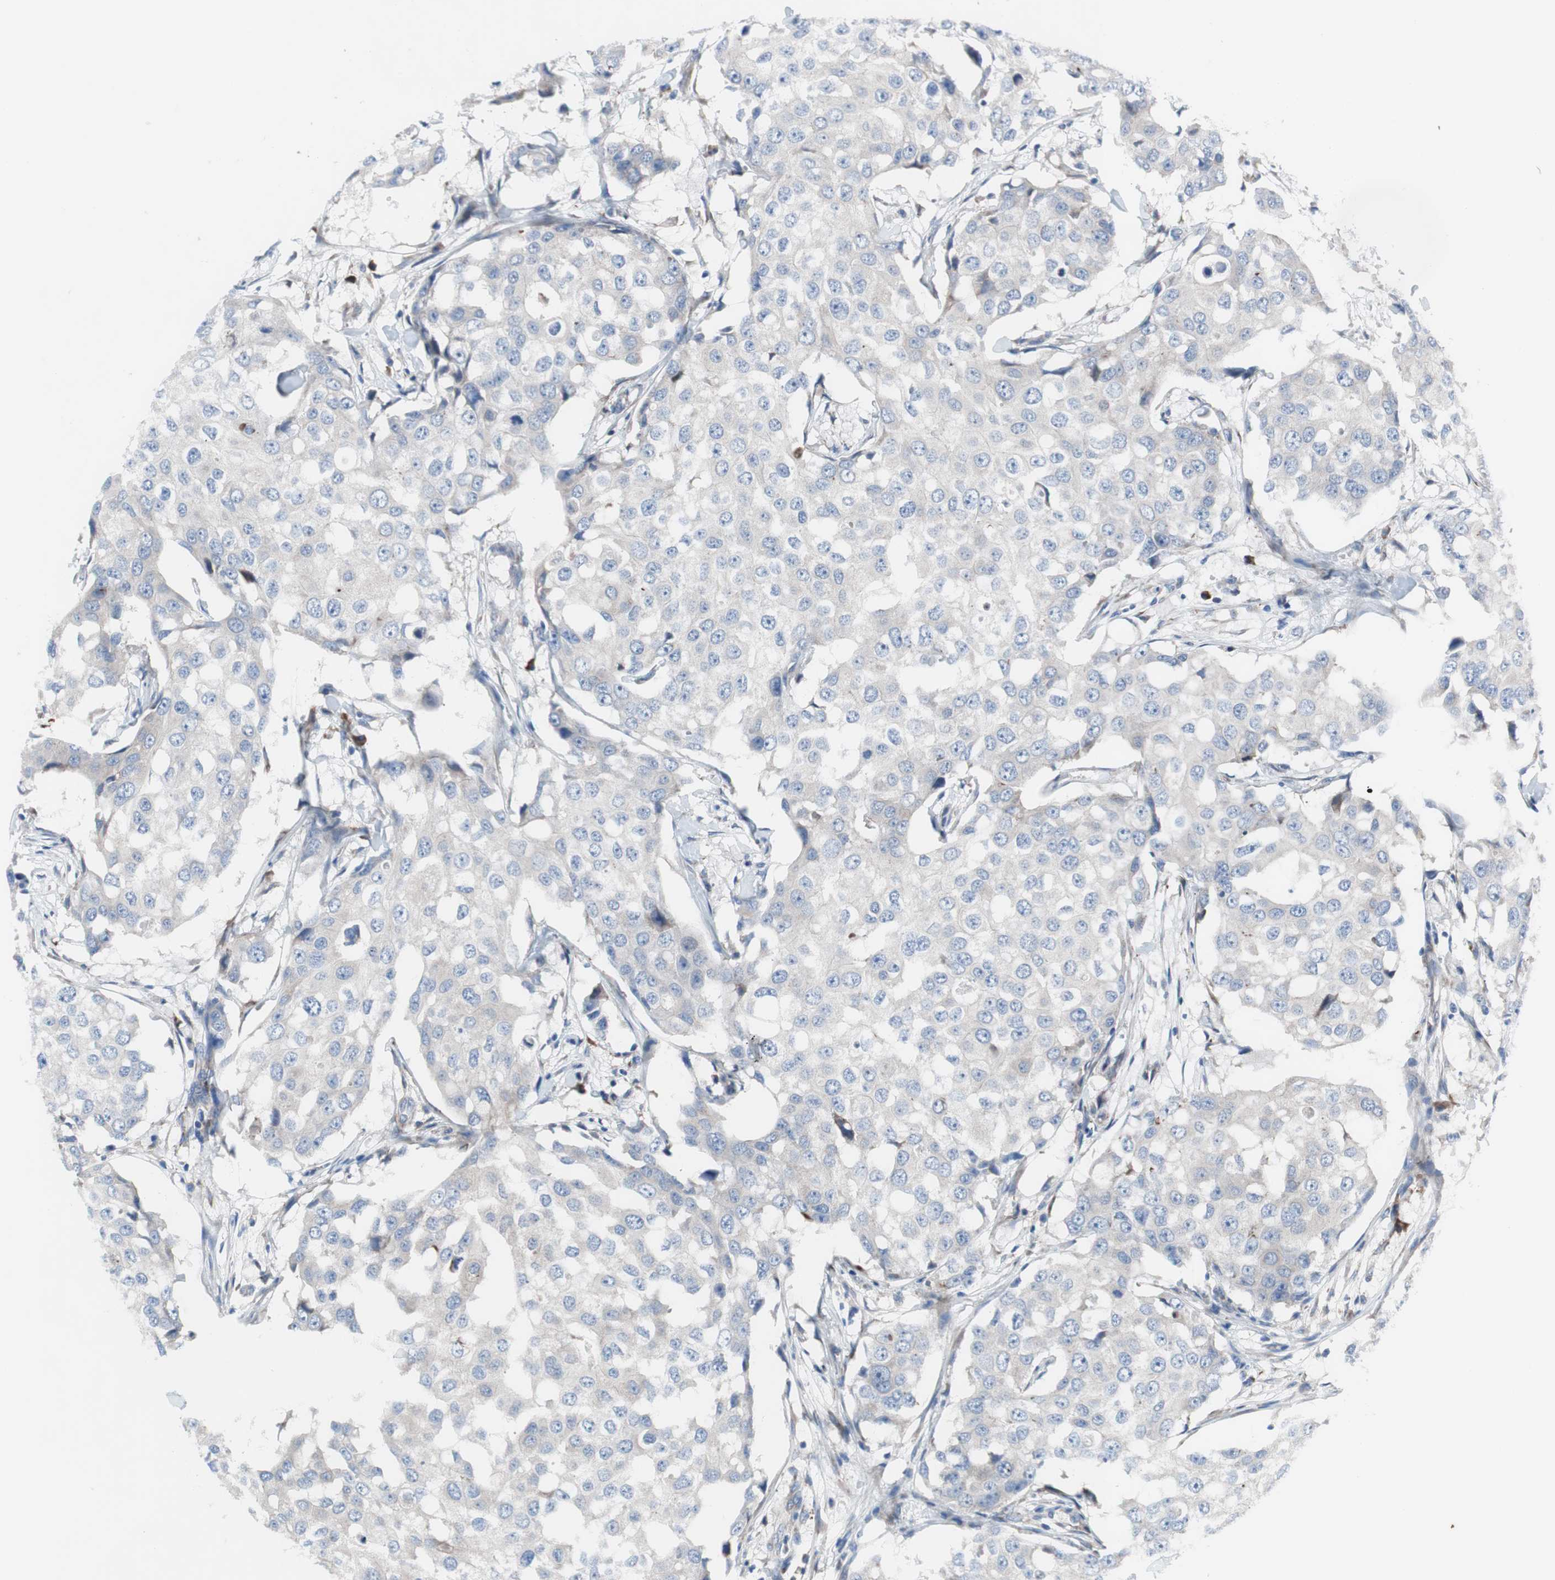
{"staining": {"intensity": "negative", "quantity": "none", "location": "none"}, "tissue": "breast cancer", "cell_type": "Tumor cells", "image_type": "cancer", "snomed": [{"axis": "morphology", "description": "Duct carcinoma"}, {"axis": "topography", "description": "Breast"}], "caption": "Breast cancer (intraductal carcinoma) was stained to show a protein in brown. There is no significant expression in tumor cells.", "gene": "KANSL1", "patient": {"sex": "female", "age": 27}}